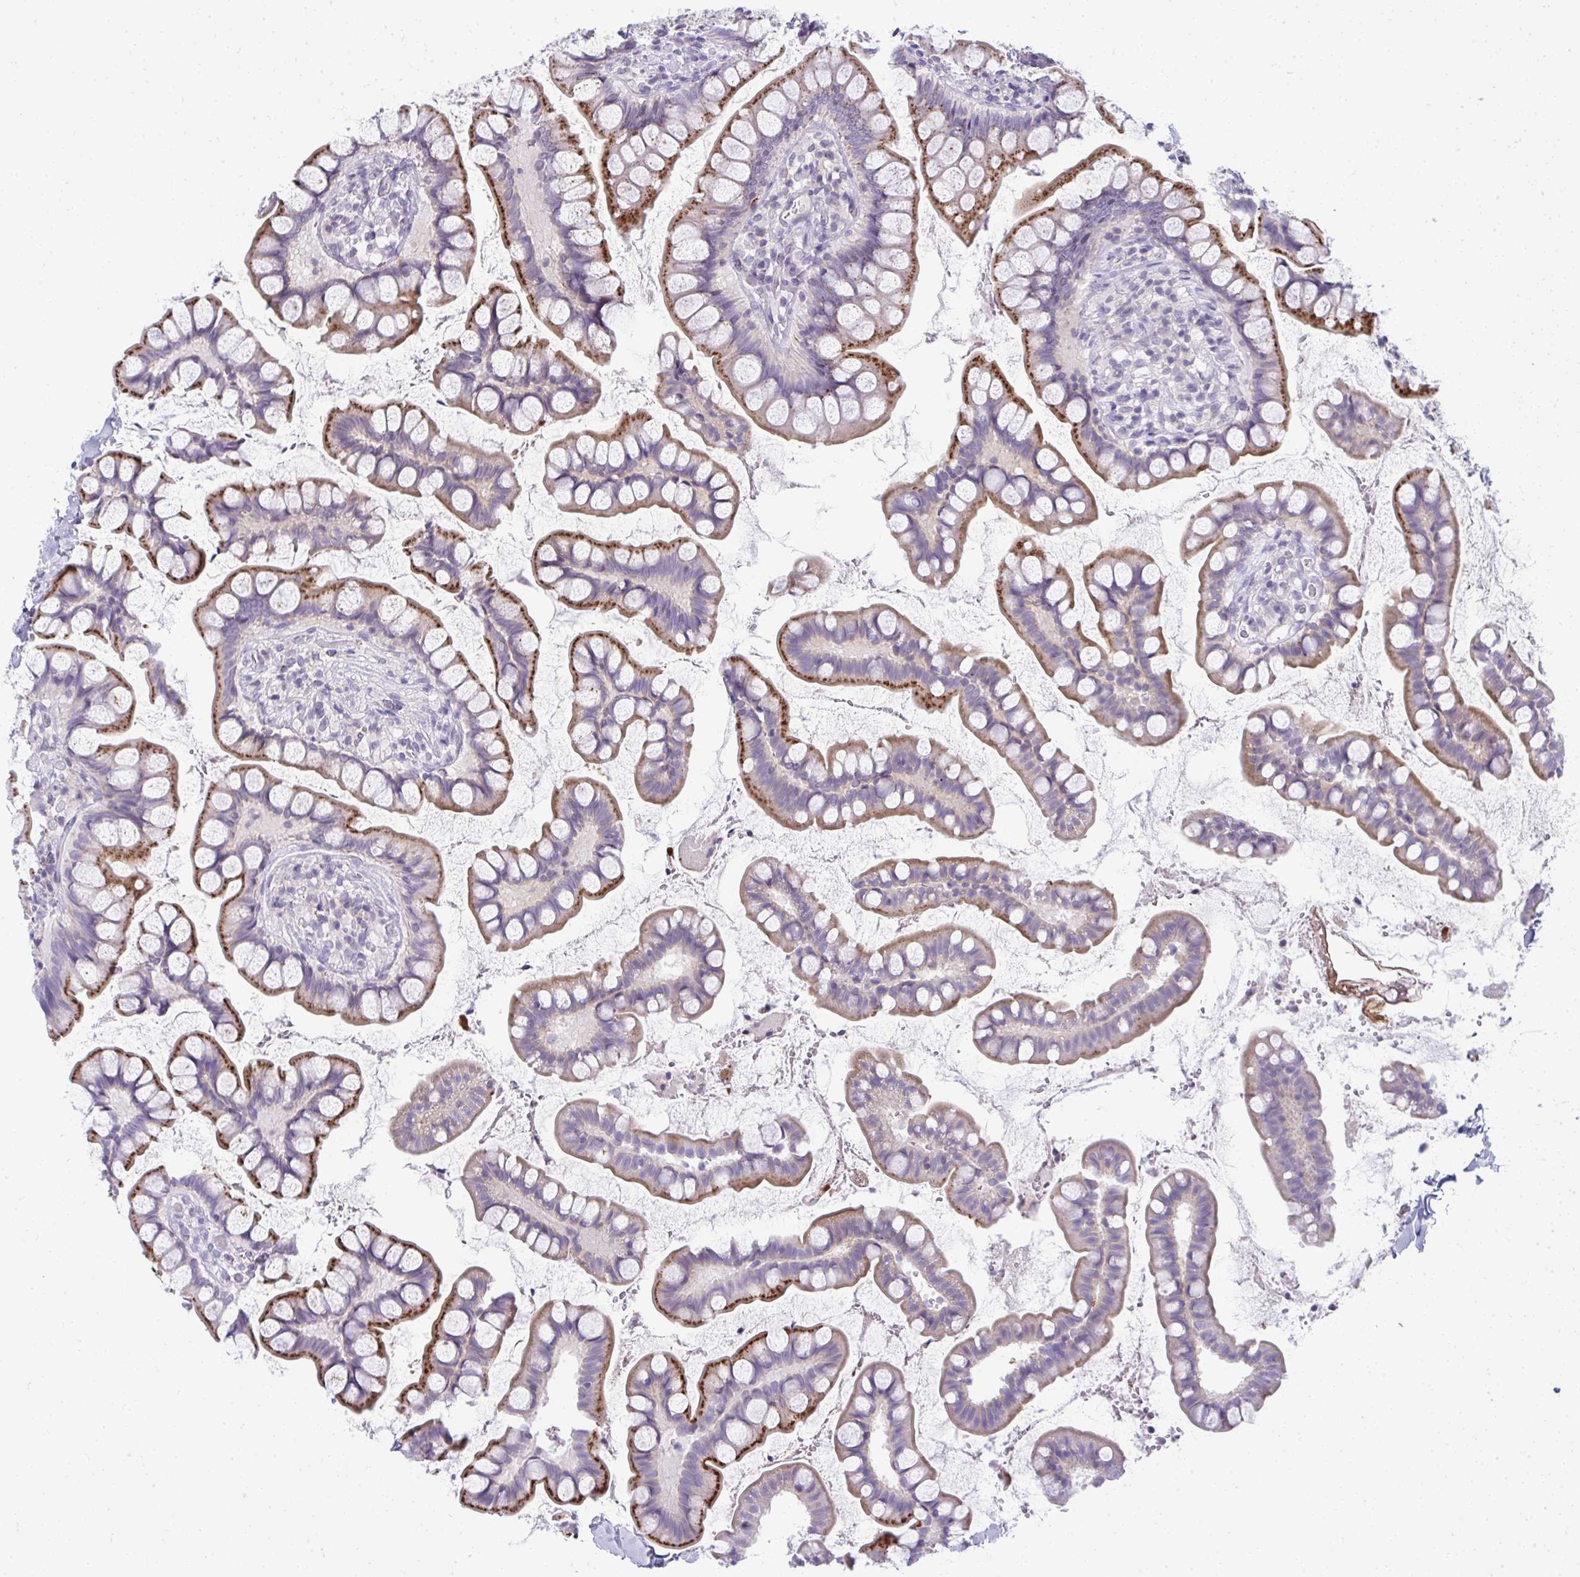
{"staining": {"intensity": "strong", "quantity": "25%-75%", "location": "cytoplasmic/membranous"}, "tissue": "small intestine", "cell_type": "Glandular cells", "image_type": "normal", "snomed": [{"axis": "morphology", "description": "Normal tissue, NOS"}, {"axis": "topography", "description": "Small intestine"}], "caption": "Small intestine stained with immunohistochemistry demonstrates strong cytoplasmic/membranous expression in approximately 25%-75% of glandular cells. The staining was performed using DAB (3,3'-diaminobenzidine) to visualize the protein expression in brown, while the nuclei were stained in blue with hematoxylin (Magnification: 20x).", "gene": "VPS4B", "patient": {"sex": "male", "age": 70}}